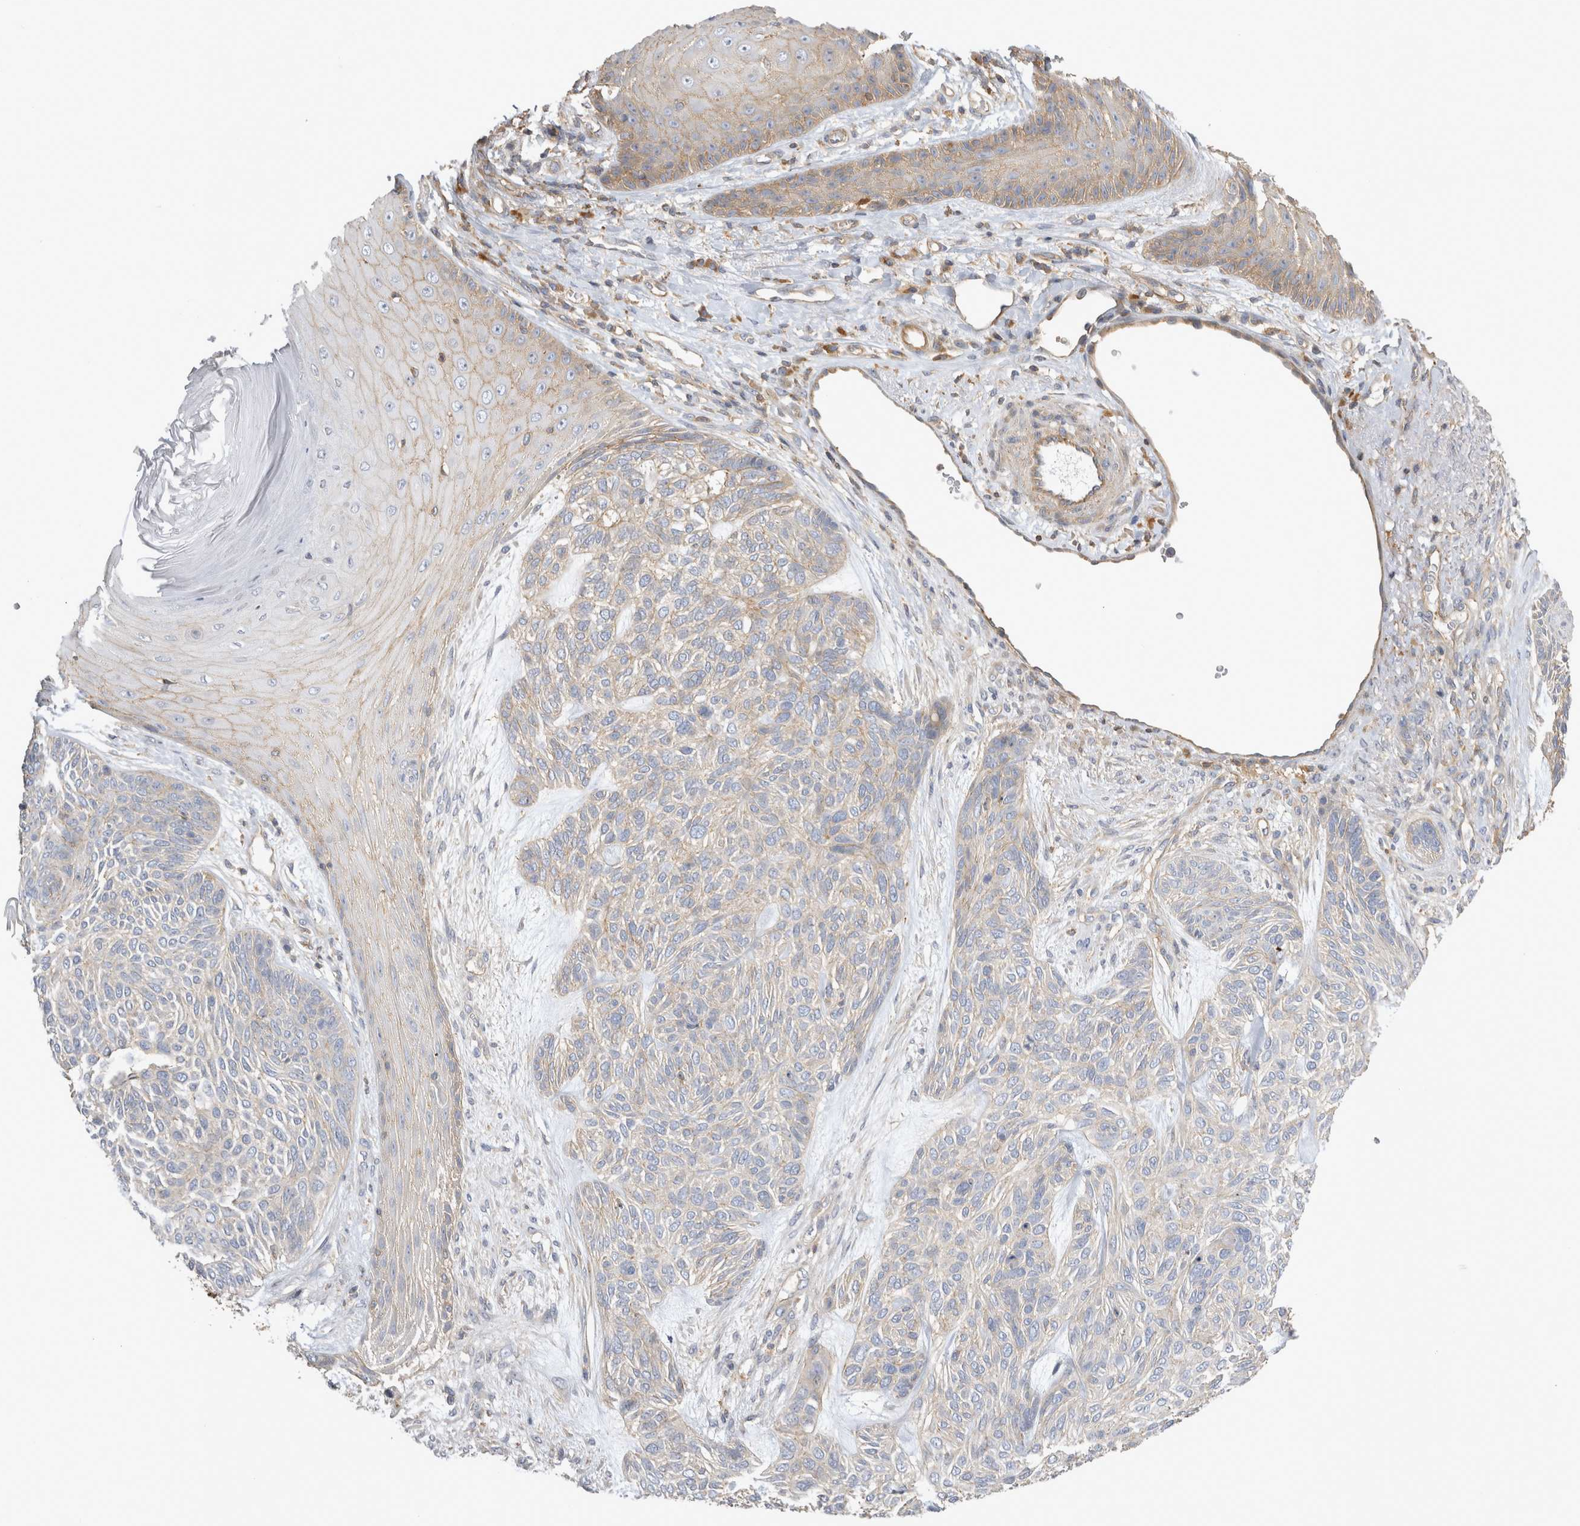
{"staining": {"intensity": "negative", "quantity": "none", "location": "none"}, "tissue": "skin cancer", "cell_type": "Tumor cells", "image_type": "cancer", "snomed": [{"axis": "morphology", "description": "Basal cell carcinoma"}, {"axis": "topography", "description": "Skin"}], "caption": "Immunohistochemistry (IHC) micrograph of human skin cancer stained for a protein (brown), which shows no positivity in tumor cells.", "gene": "CHMP6", "patient": {"sex": "male", "age": 55}}